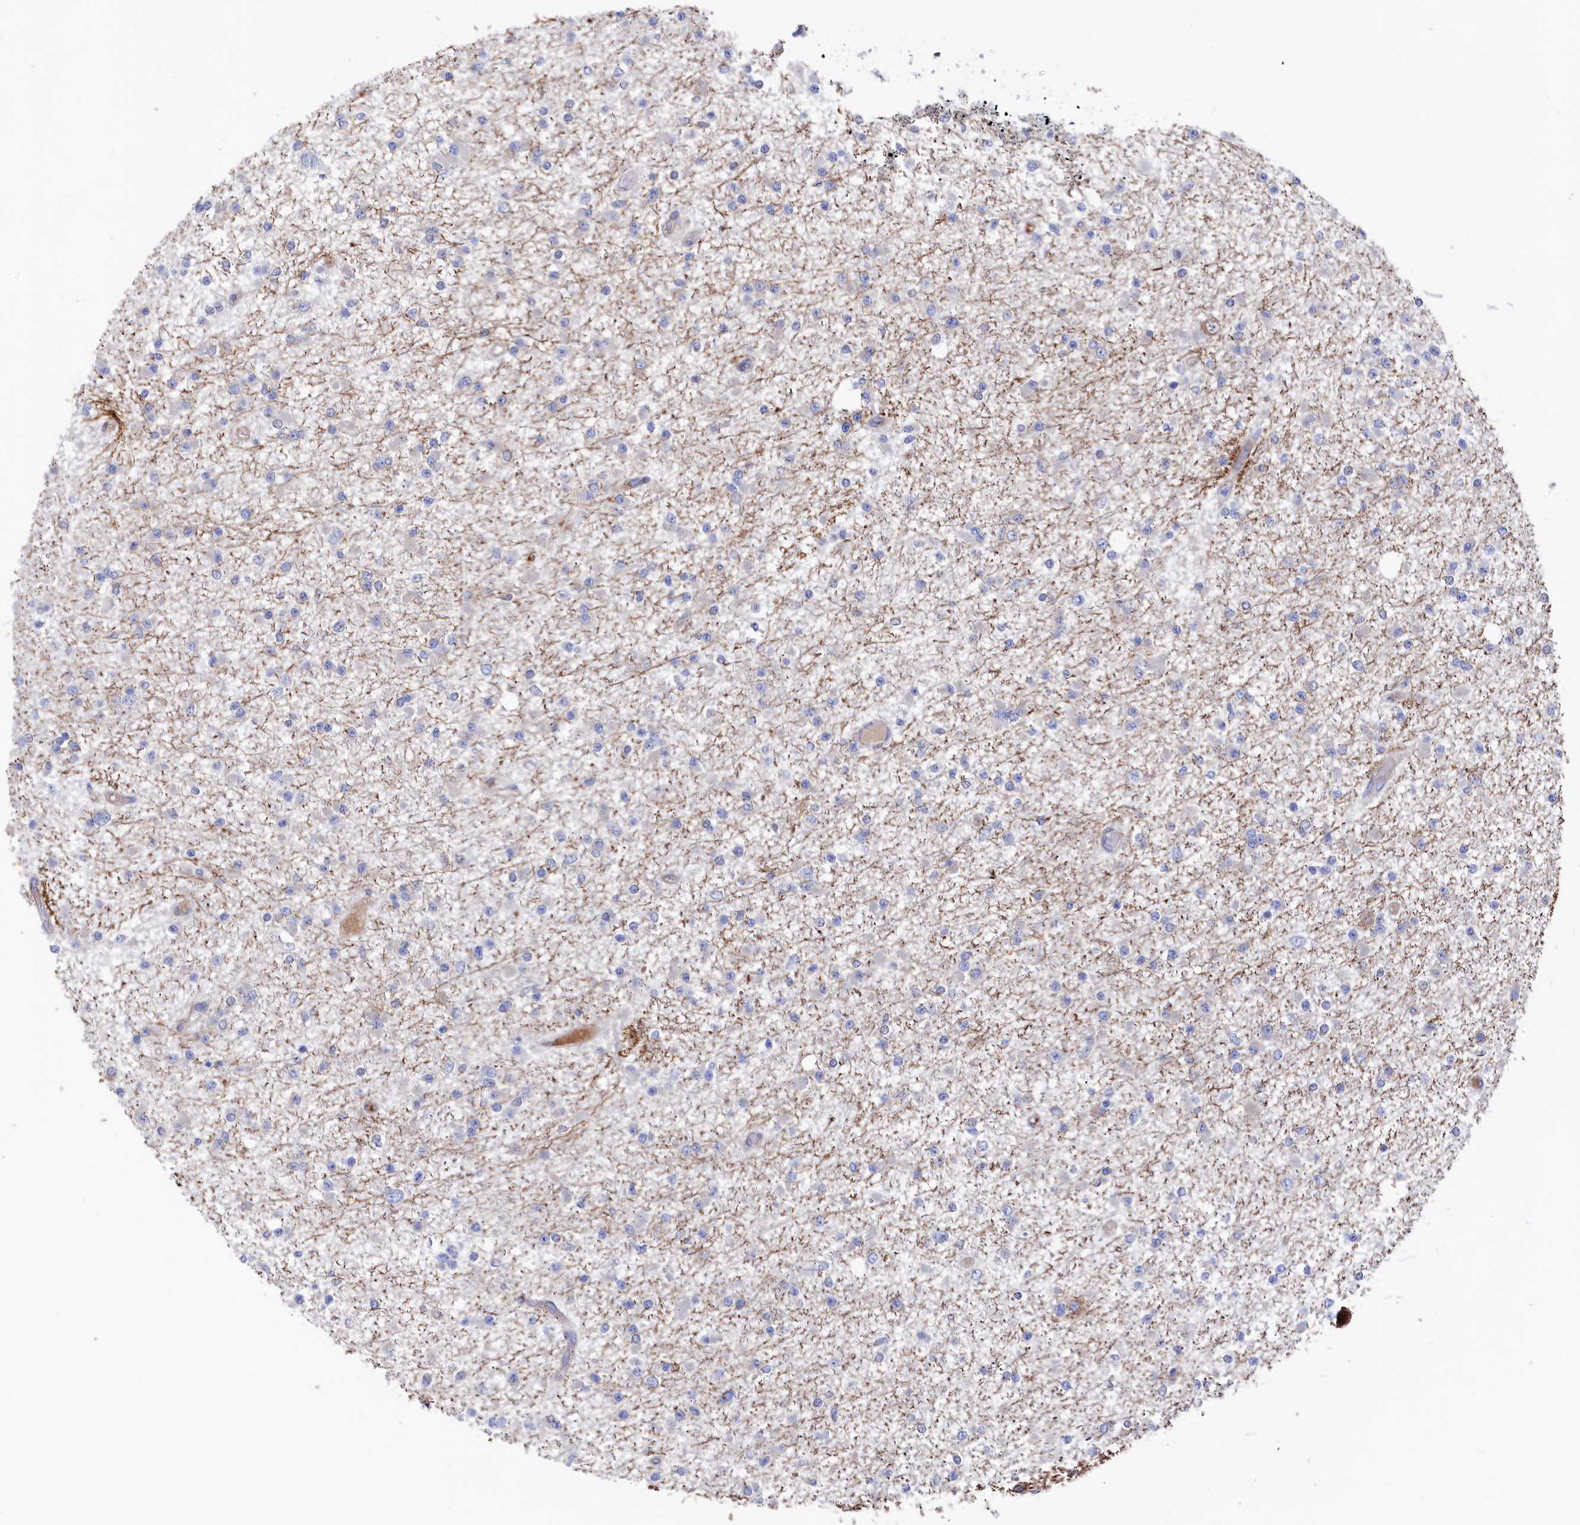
{"staining": {"intensity": "negative", "quantity": "none", "location": "none"}, "tissue": "glioma", "cell_type": "Tumor cells", "image_type": "cancer", "snomed": [{"axis": "morphology", "description": "Glioma, malignant, Low grade"}, {"axis": "topography", "description": "Brain"}], "caption": "IHC micrograph of neoplastic tissue: malignant glioma (low-grade) stained with DAB shows no significant protein staining in tumor cells.", "gene": "C12orf73", "patient": {"sex": "female", "age": 22}}